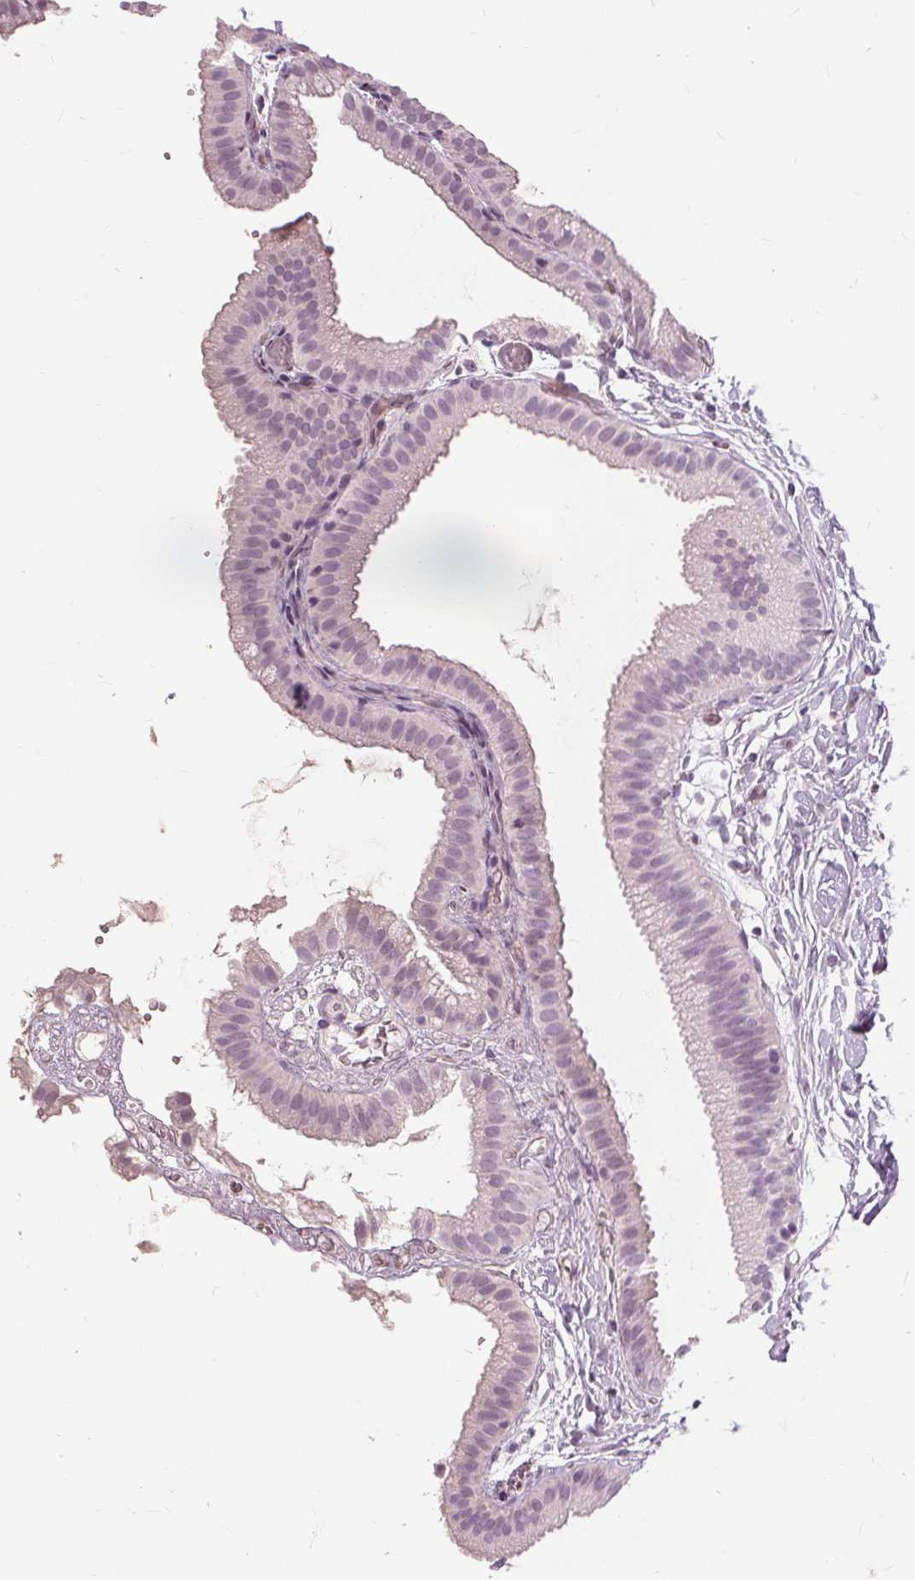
{"staining": {"intensity": "negative", "quantity": "none", "location": "none"}, "tissue": "gallbladder", "cell_type": "Glandular cells", "image_type": "normal", "snomed": [{"axis": "morphology", "description": "Normal tissue, NOS"}, {"axis": "topography", "description": "Gallbladder"}], "caption": "The image demonstrates no significant staining in glandular cells of gallbladder.", "gene": "SFTPD", "patient": {"sex": "female", "age": 63}}